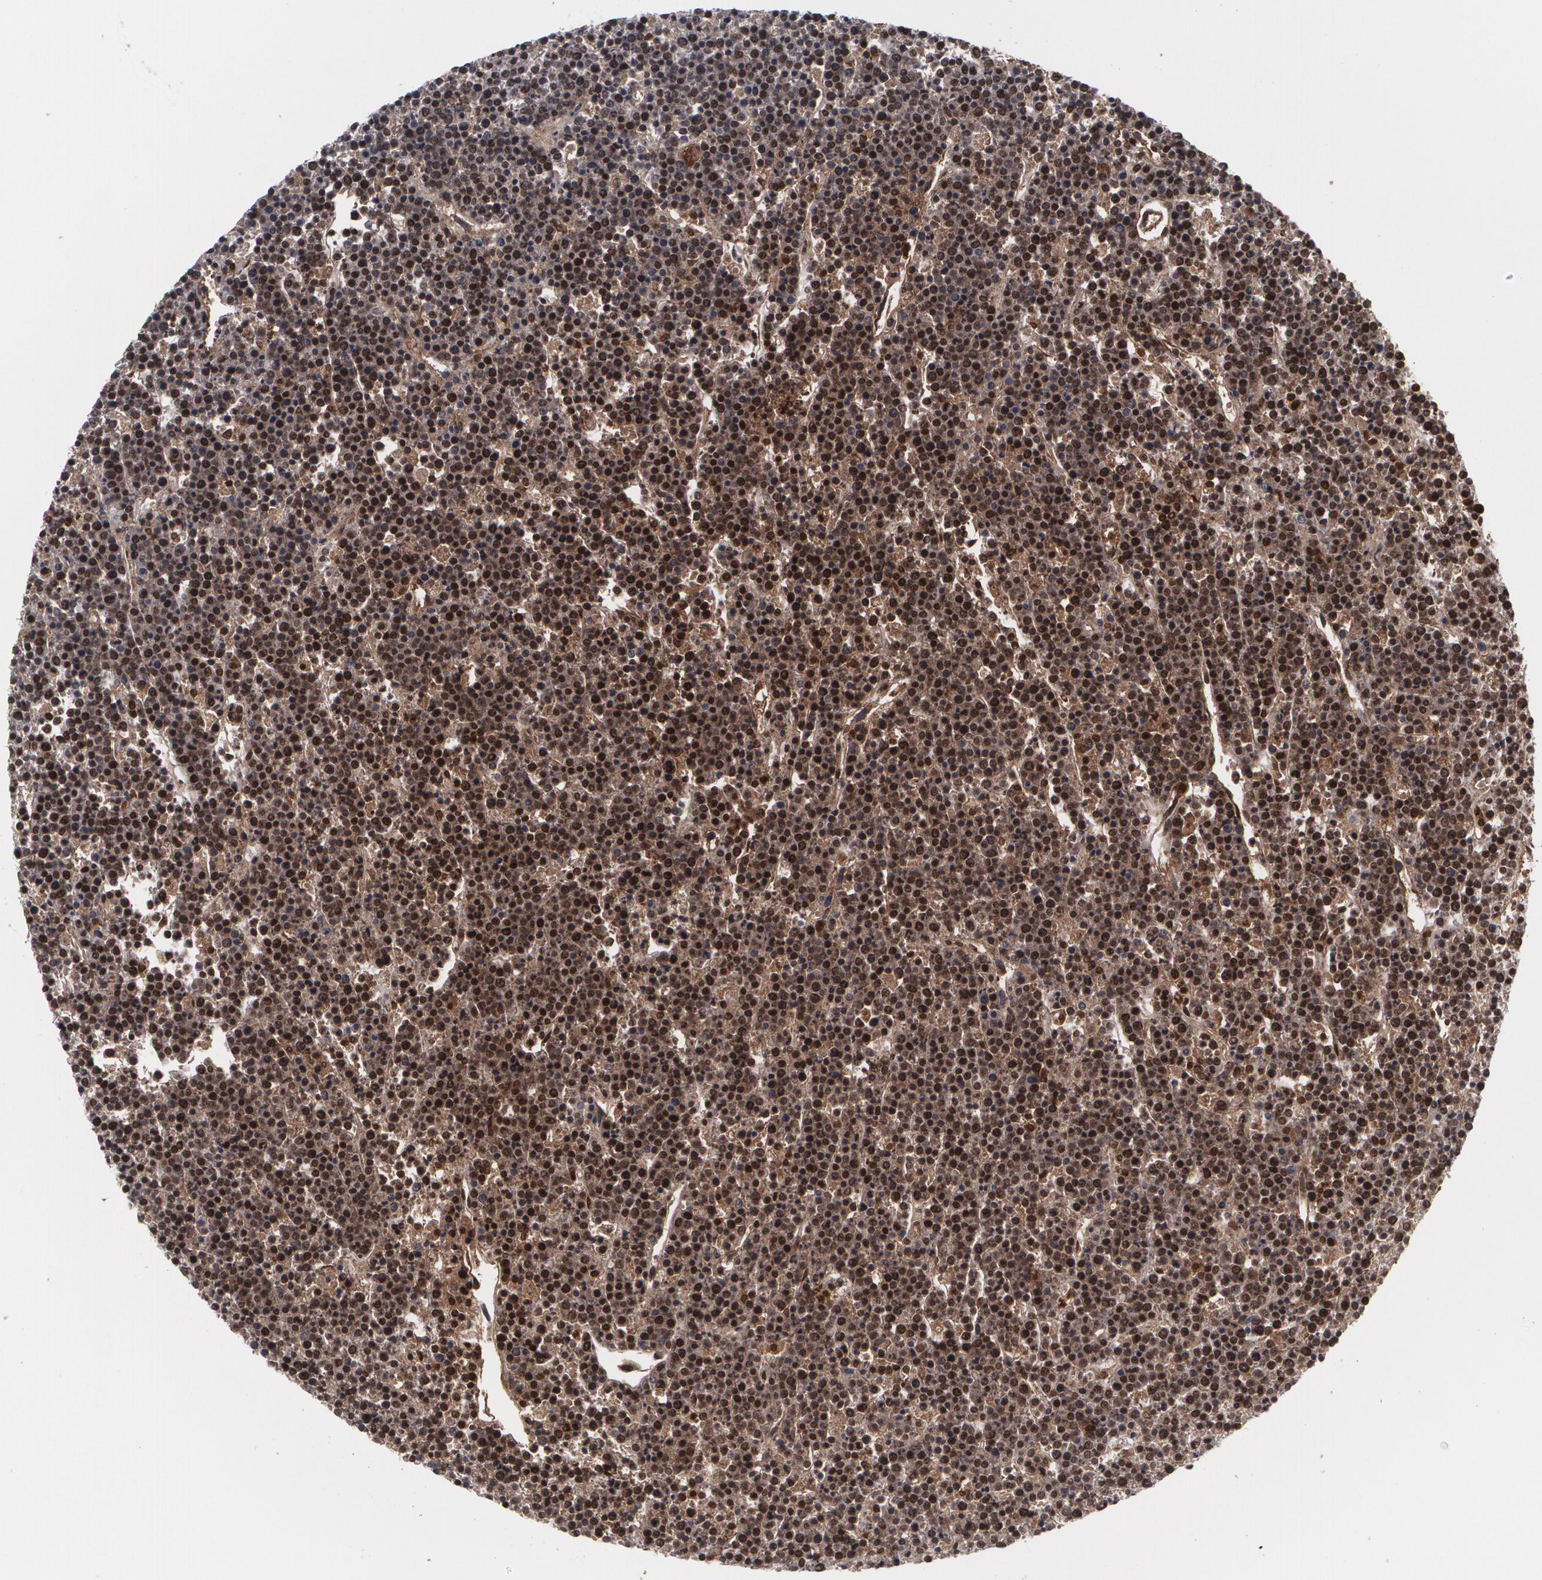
{"staining": {"intensity": "strong", "quantity": ">75%", "location": "cytoplasmic/membranous,nuclear"}, "tissue": "lymphoma", "cell_type": "Tumor cells", "image_type": "cancer", "snomed": [{"axis": "morphology", "description": "Malignant lymphoma, non-Hodgkin's type, High grade"}, {"axis": "topography", "description": "Ovary"}], "caption": "Protein staining of high-grade malignant lymphoma, non-Hodgkin's type tissue reveals strong cytoplasmic/membranous and nuclear positivity in approximately >75% of tumor cells.", "gene": "LRG1", "patient": {"sex": "female", "age": 56}}